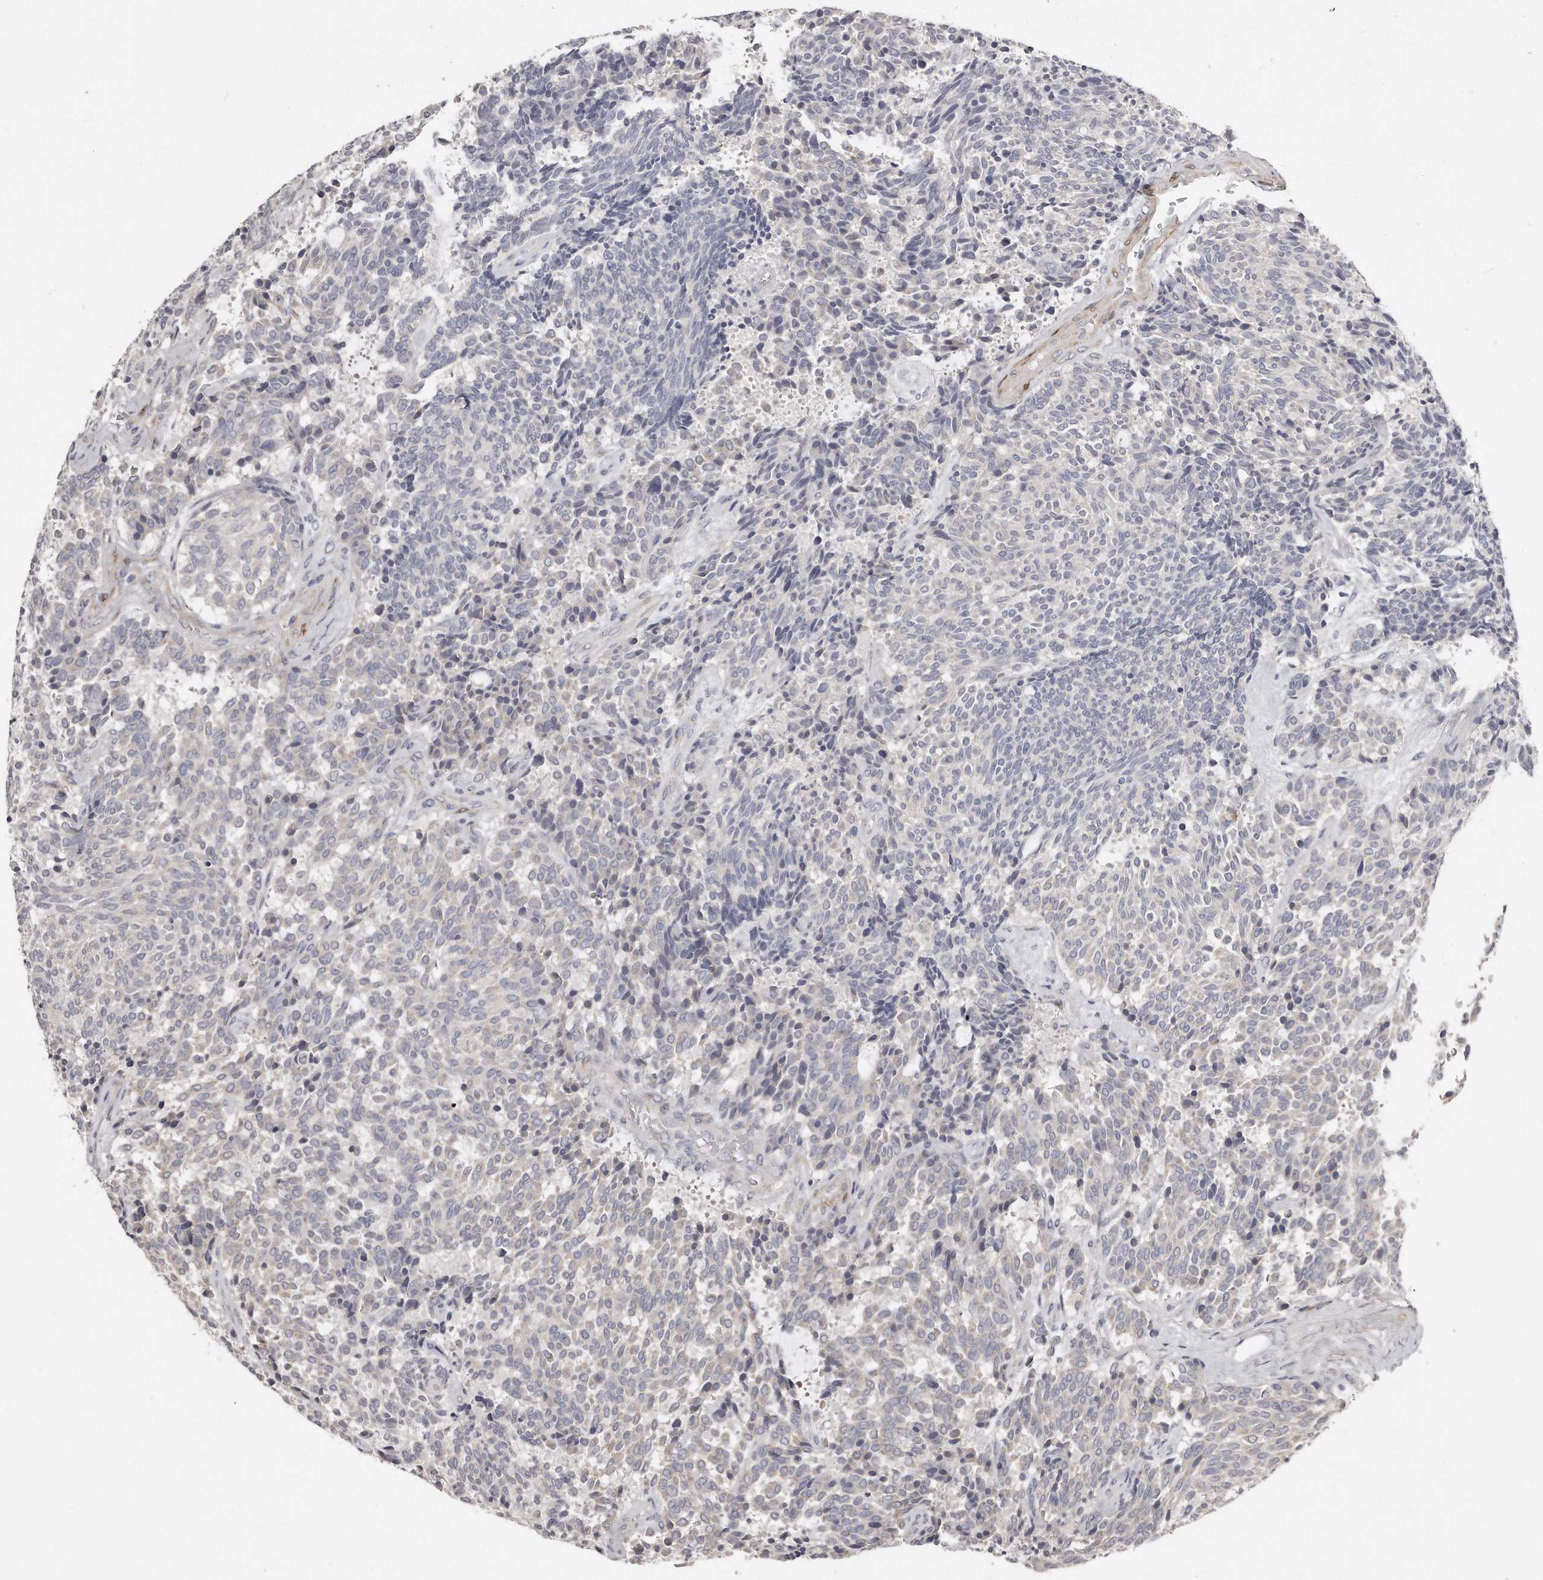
{"staining": {"intensity": "negative", "quantity": "none", "location": "none"}, "tissue": "carcinoid", "cell_type": "Tumor cells", "image_type": "cancer", "snomed": [{"axis": "morphology", "description": "Carcinoid, malignant, NOS"}, {"axis": "topography", "description": "Pancreas"}], "caption": "High power microscopy photomicrograph of an IHC histopathology image of carcinoid, revealing no significant expression in tumor cells.", "gene": "LMOD1", "patient": {"sex": "female", "age": 54}}